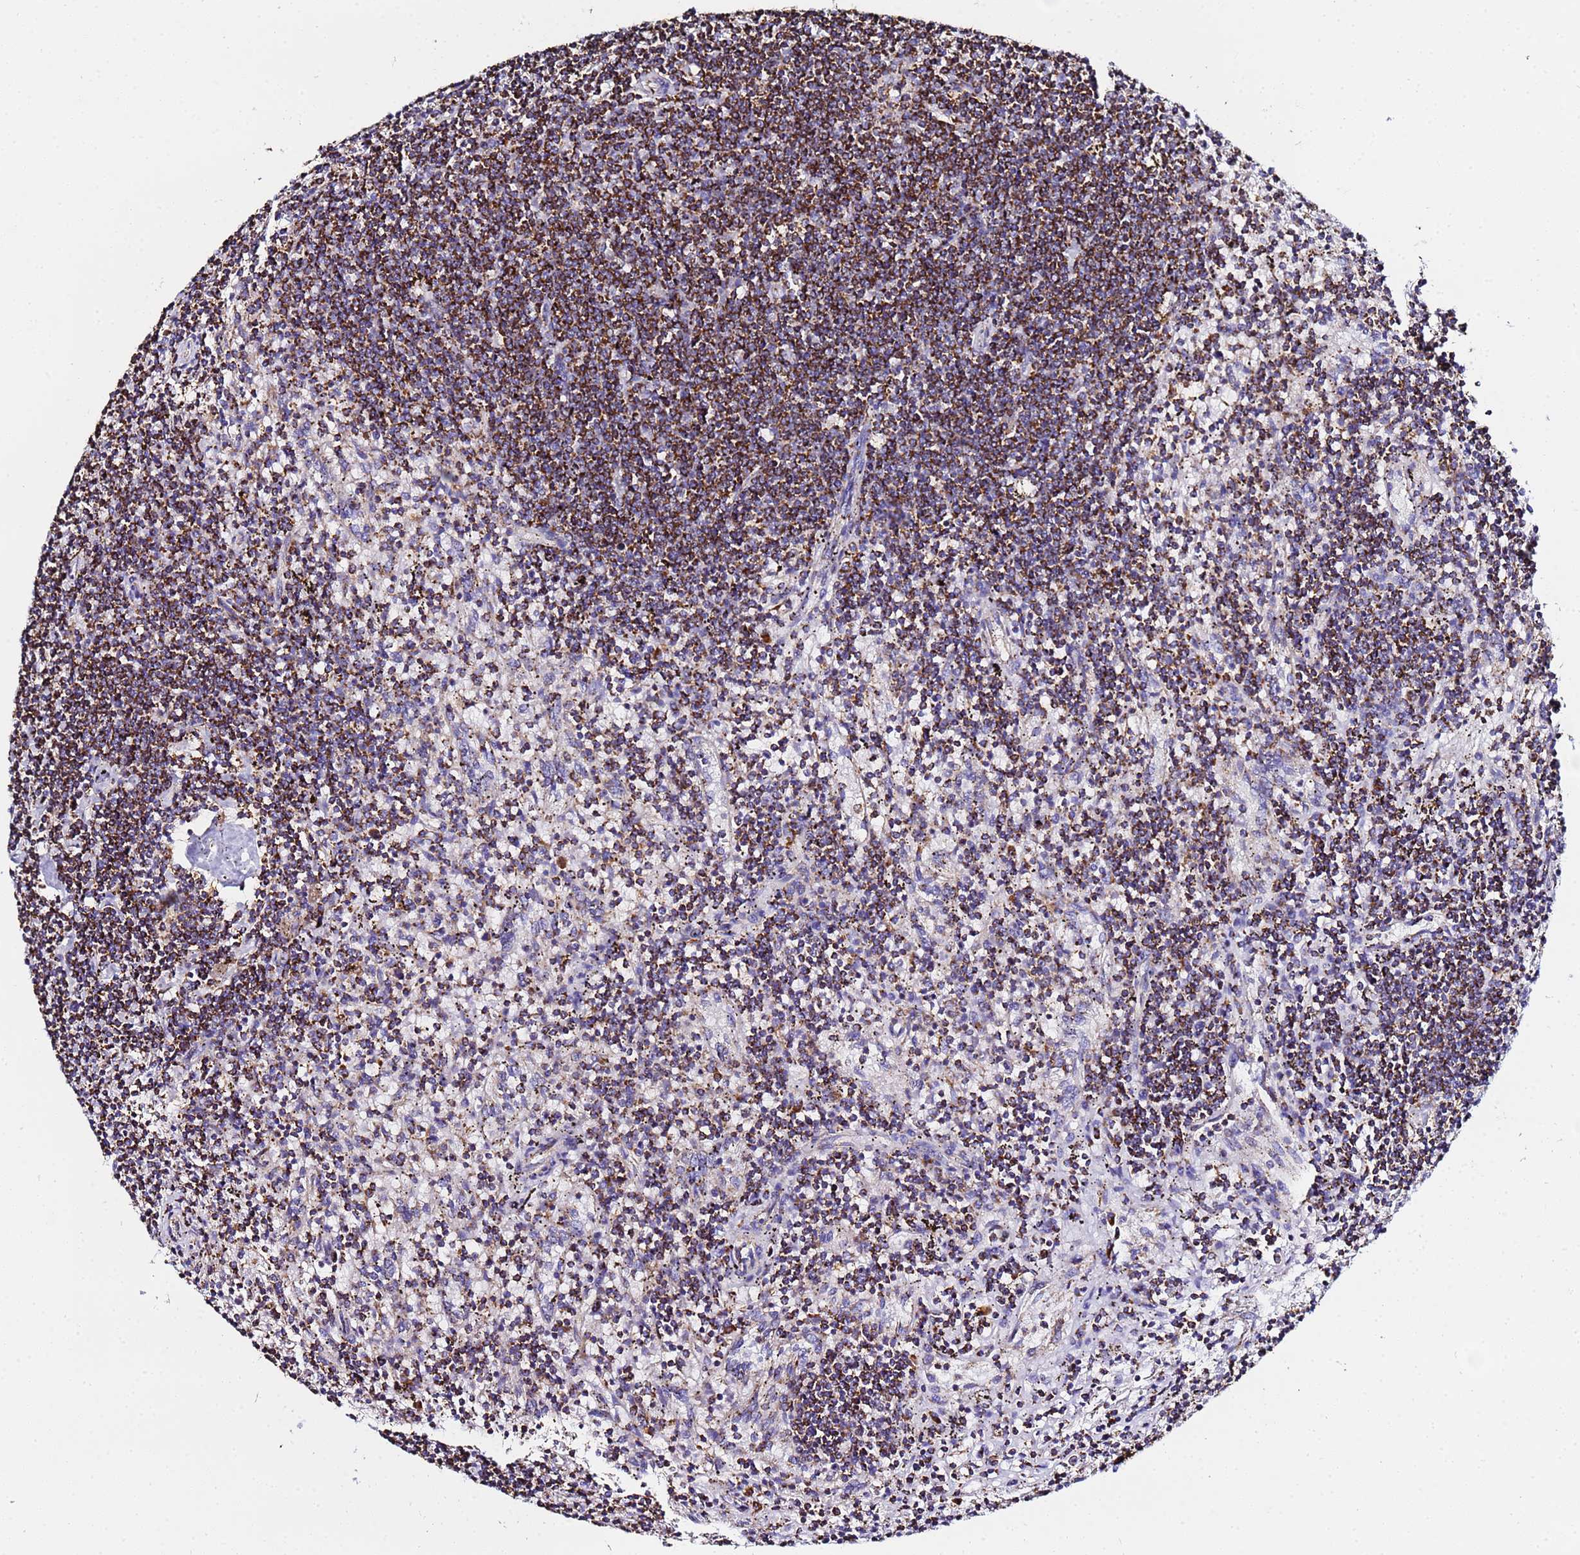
{"staining": {"intensity": "strong", "quantity": ">75%", "location": "cytoplasmic/membranous"}, "tissue": "lymphoma", "cell_type": "Tumor cells", "image_type": "cancer", "snomed": [{"axis": "morphology", "description": "Malignant lymphoma, non-Hodgkin's type, Low grade"}, {"axis": "topography", "description": "Spleen"}], "caption": "This is a histology image of IHC staining of lymphoma, which shows strong expression in the cytoplasmic/membranous of tumor cells.", "gene": "PHB2", "patient": {"sex": "male", "age": 76}}